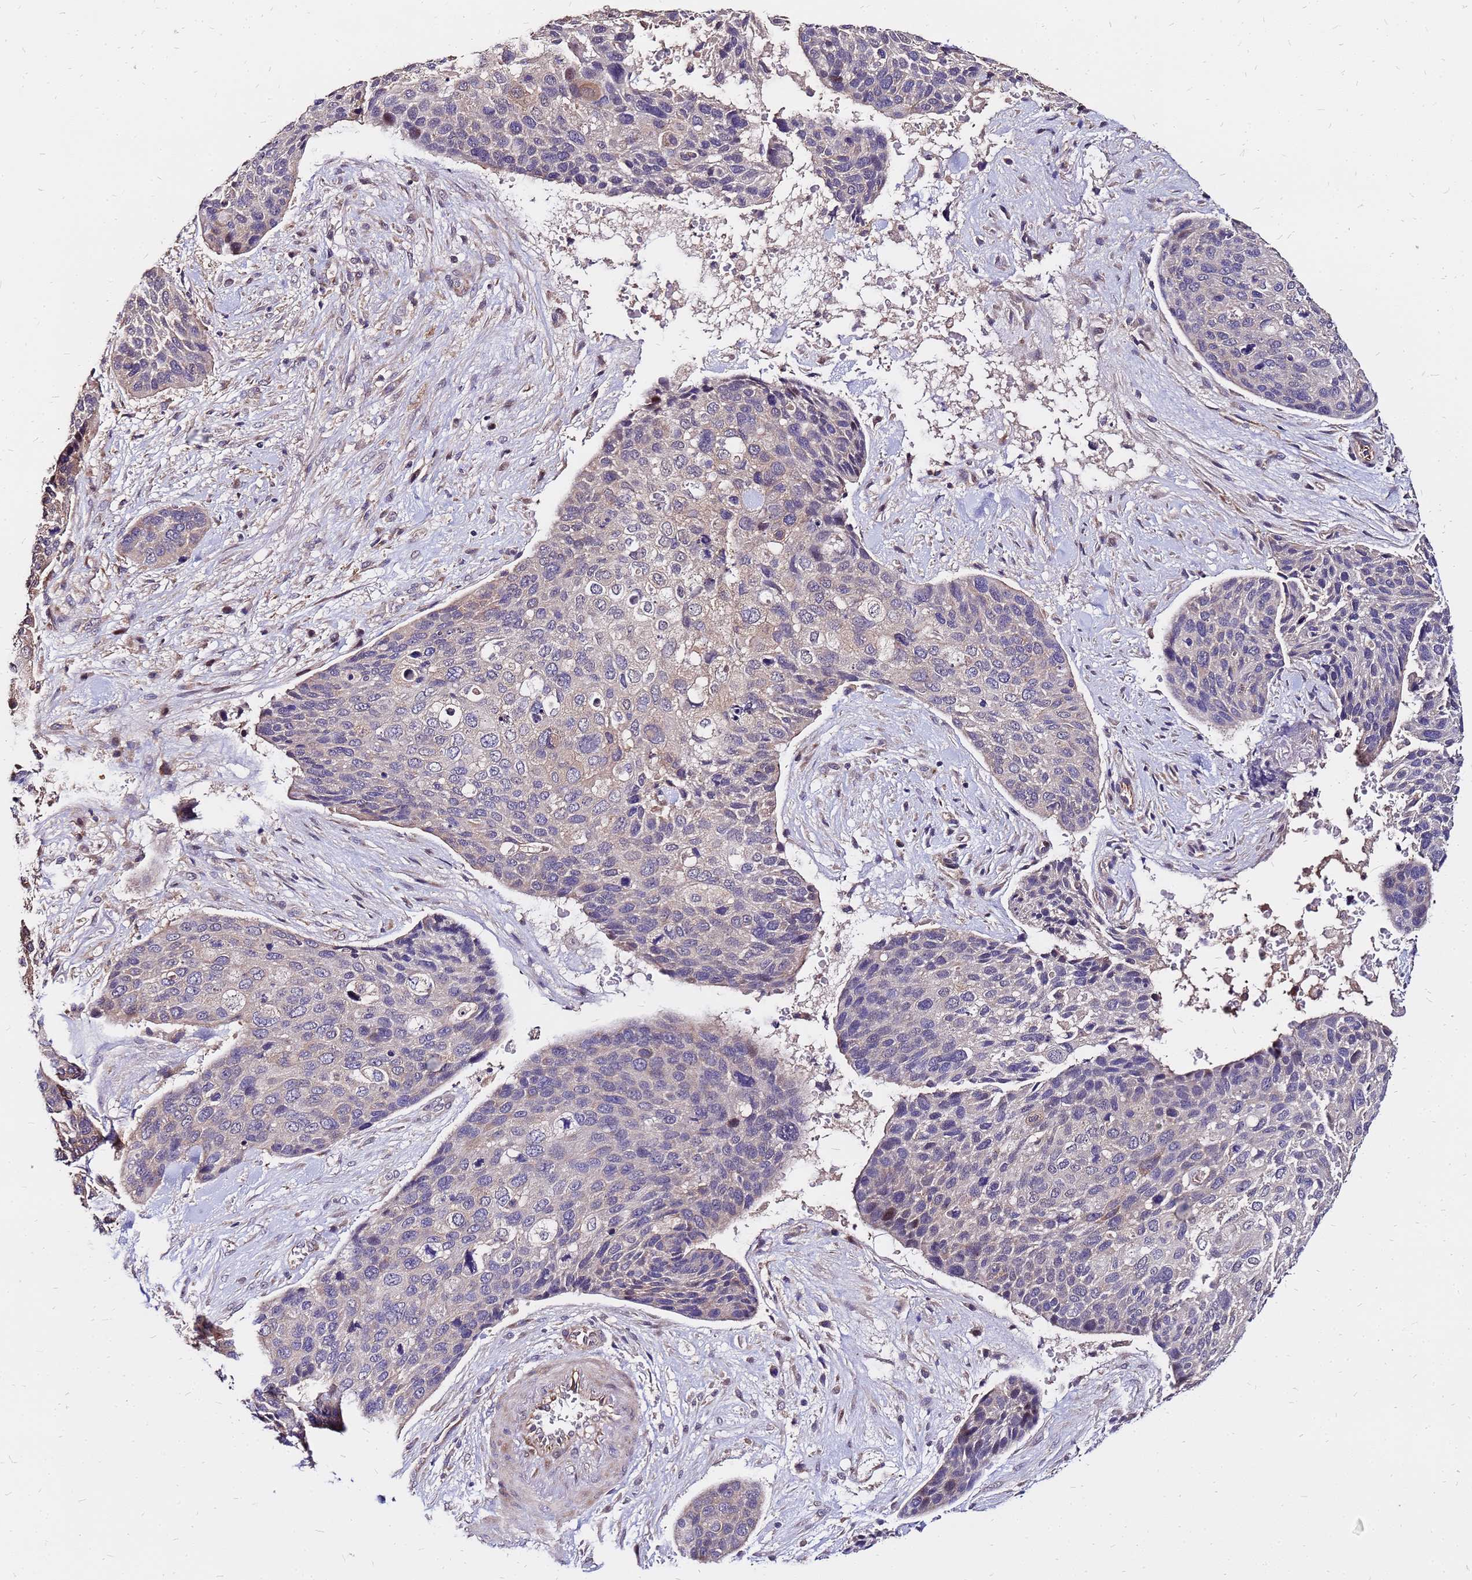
{"staining": {"intensity": "negative", "quantity": "none", "location": "none"}, "tissue": "skin cancer", "cell_type": "Tumor cells", "image_type": "cancer", "snomed": [{"axis": "morphology", "description": "Basal cell carcinoma"}, {"axis": "topography", "description": "Skin"}], "caption": "Protein analysis of skin cancer (basal cell carcinoma) demonstrates no significant positivity in tumor cells.", "gene": "ARHGEF5", "patient": {"sex": "female", "age": 74}}